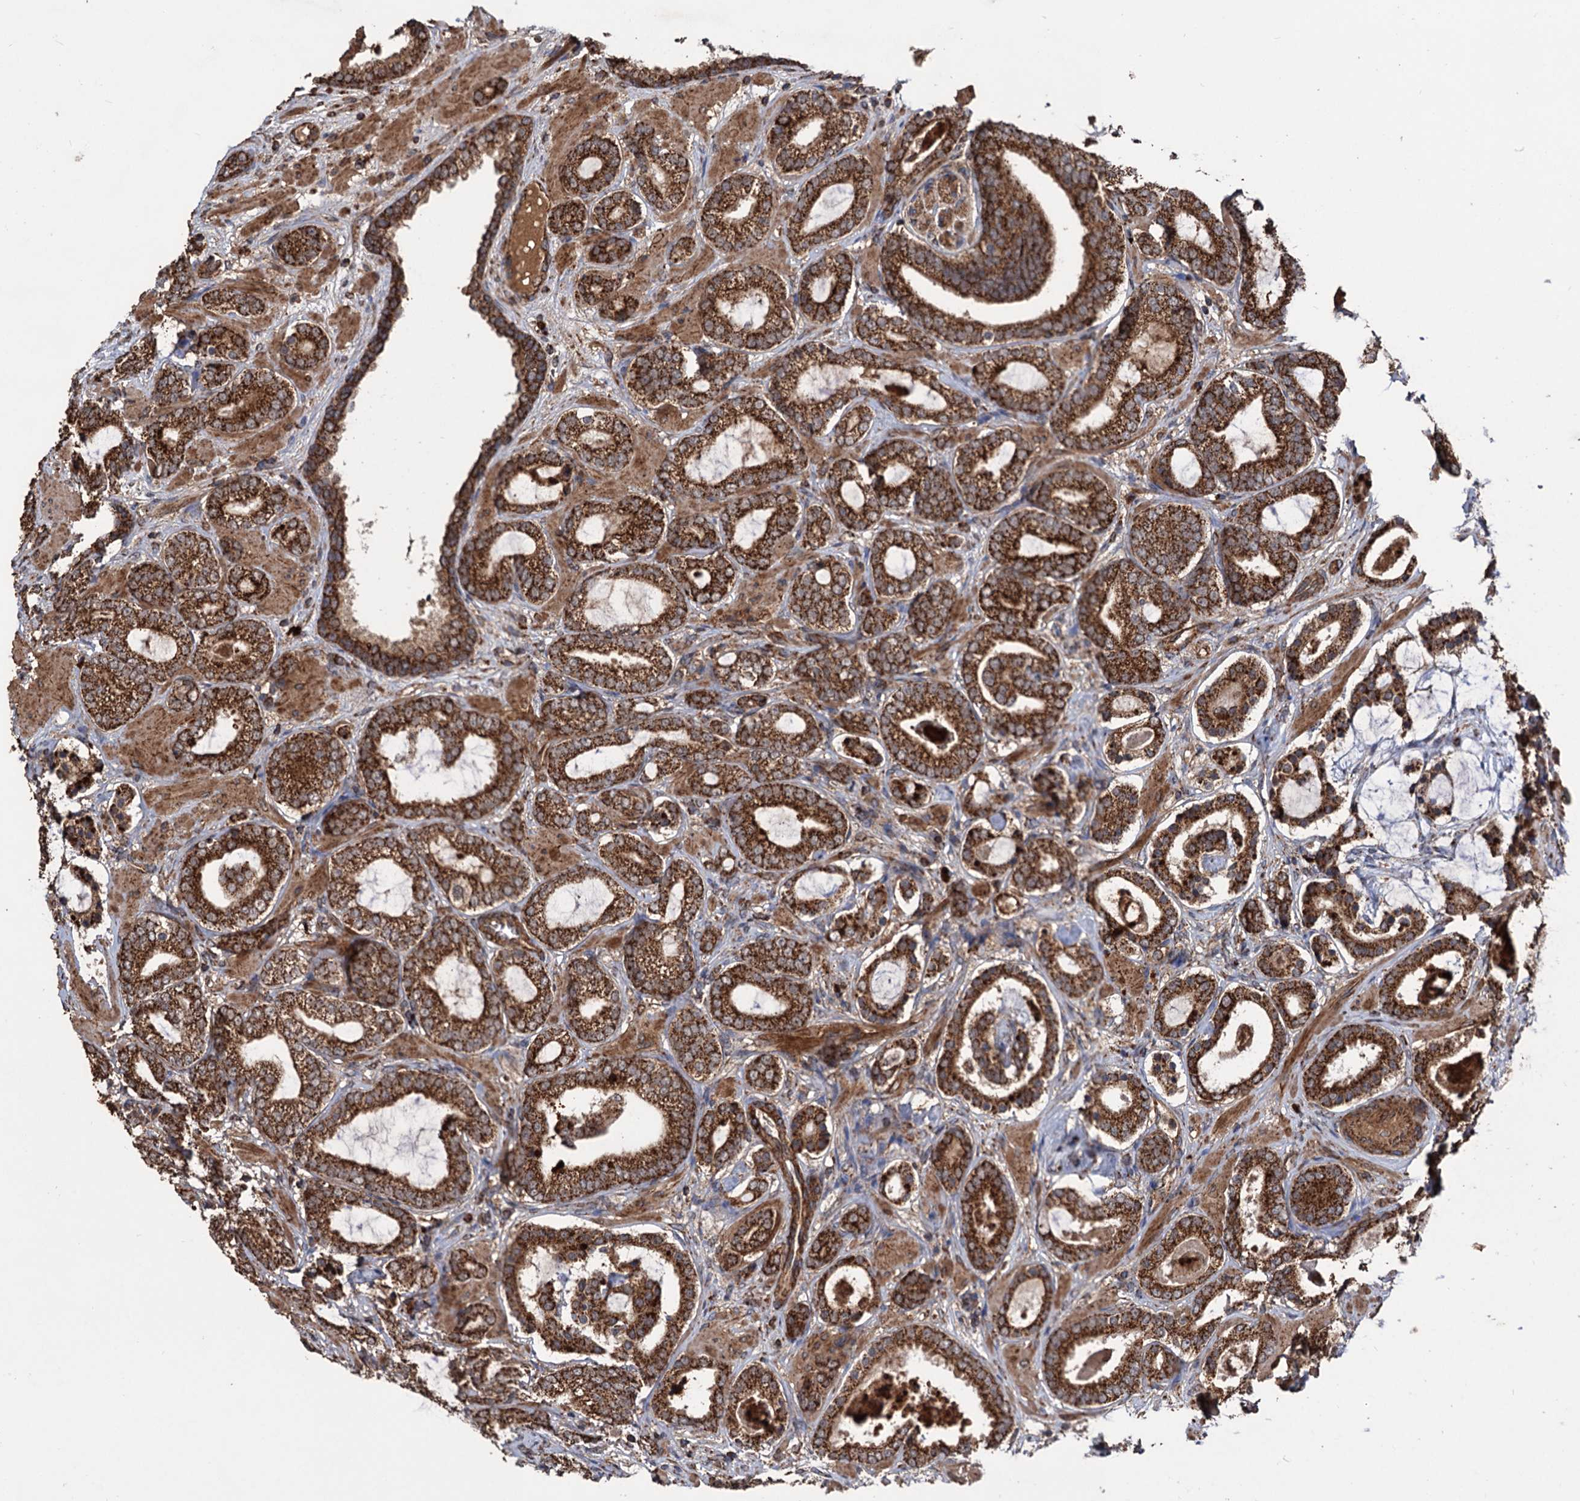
{"staining": {"intensity": "strong", "quantity": ">75%", "location": "cytoplasmic/membranous"}, "tissue": "prostate cancer", "cell_type": "Tumor cells", "image_type": "cancer", "snomed": [{"axis": "morphology", "description": "Adenocarcinoma, High grade"}, {"axis": "topography", "description": "Prostate"}], "caption": "Tumor cells reveal high levels of strong cytoplasmic/membranous expression in approximately >75% of cells in prostate cancer.", "gene": "IPO4", "patient": {"sex": "male", "age": 60}}